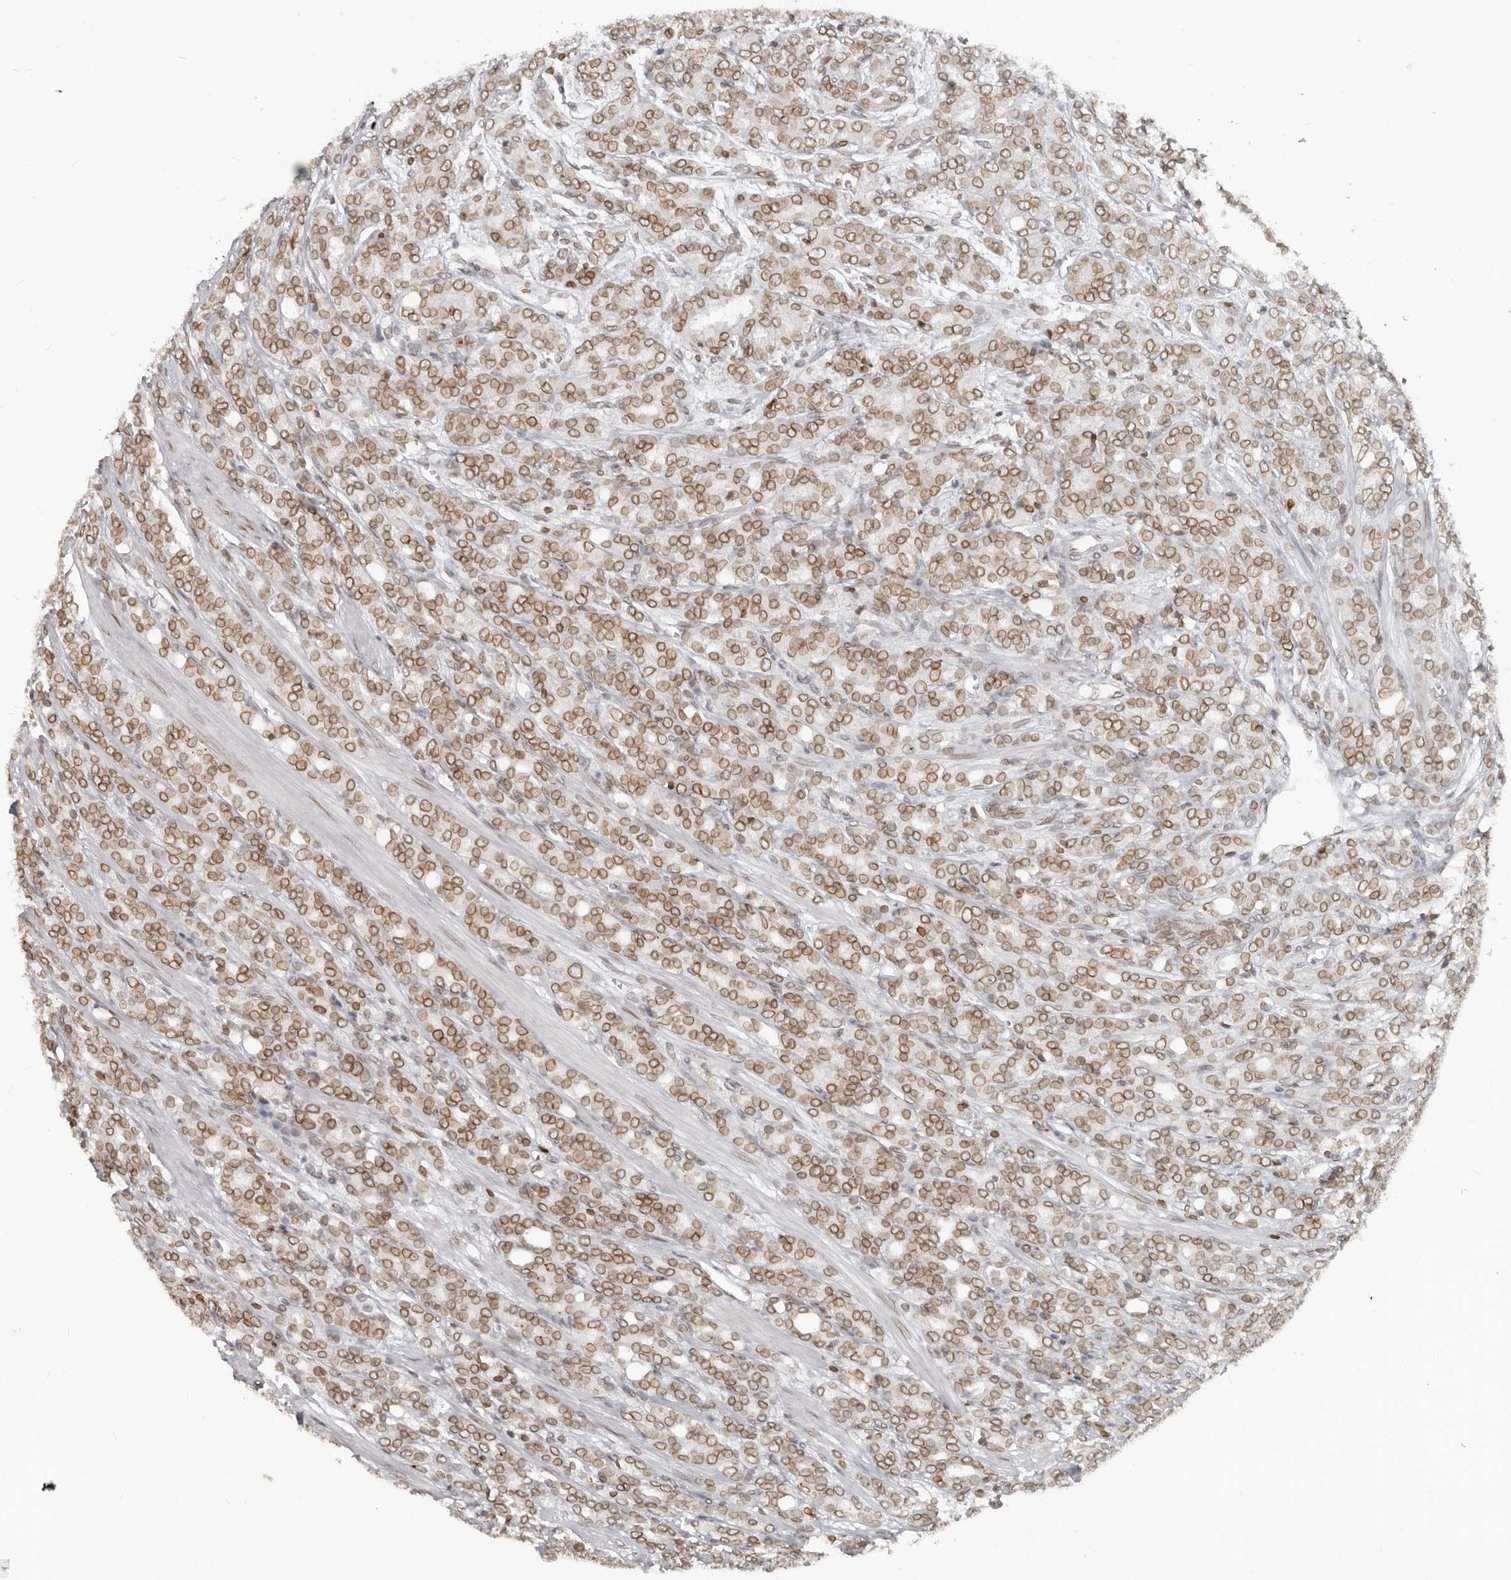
{"staining": {"intensity": "moderate", "quantity": ">75%", "location": "cytoplasmic/membranous,nuclear"}, "tissue": "prostate cancer", "cell_type": "Tumor cells", "image_type": "cancer", "snomed": [{"axis": "morphology", "description": "Adenocarcinoma, High grade"}, {"axis": "topography", "description": "Prostate"}], "caption": "About >75% of tumor cells in prostate adenocarcinoma (high-grade) exhibit moderate cytoplasmic/membranous and nuclear protein positivity as visualized by brown immunohistochemical staining.", "gene": "NUP153", "patient": {"sex": "male", "age": 62}}